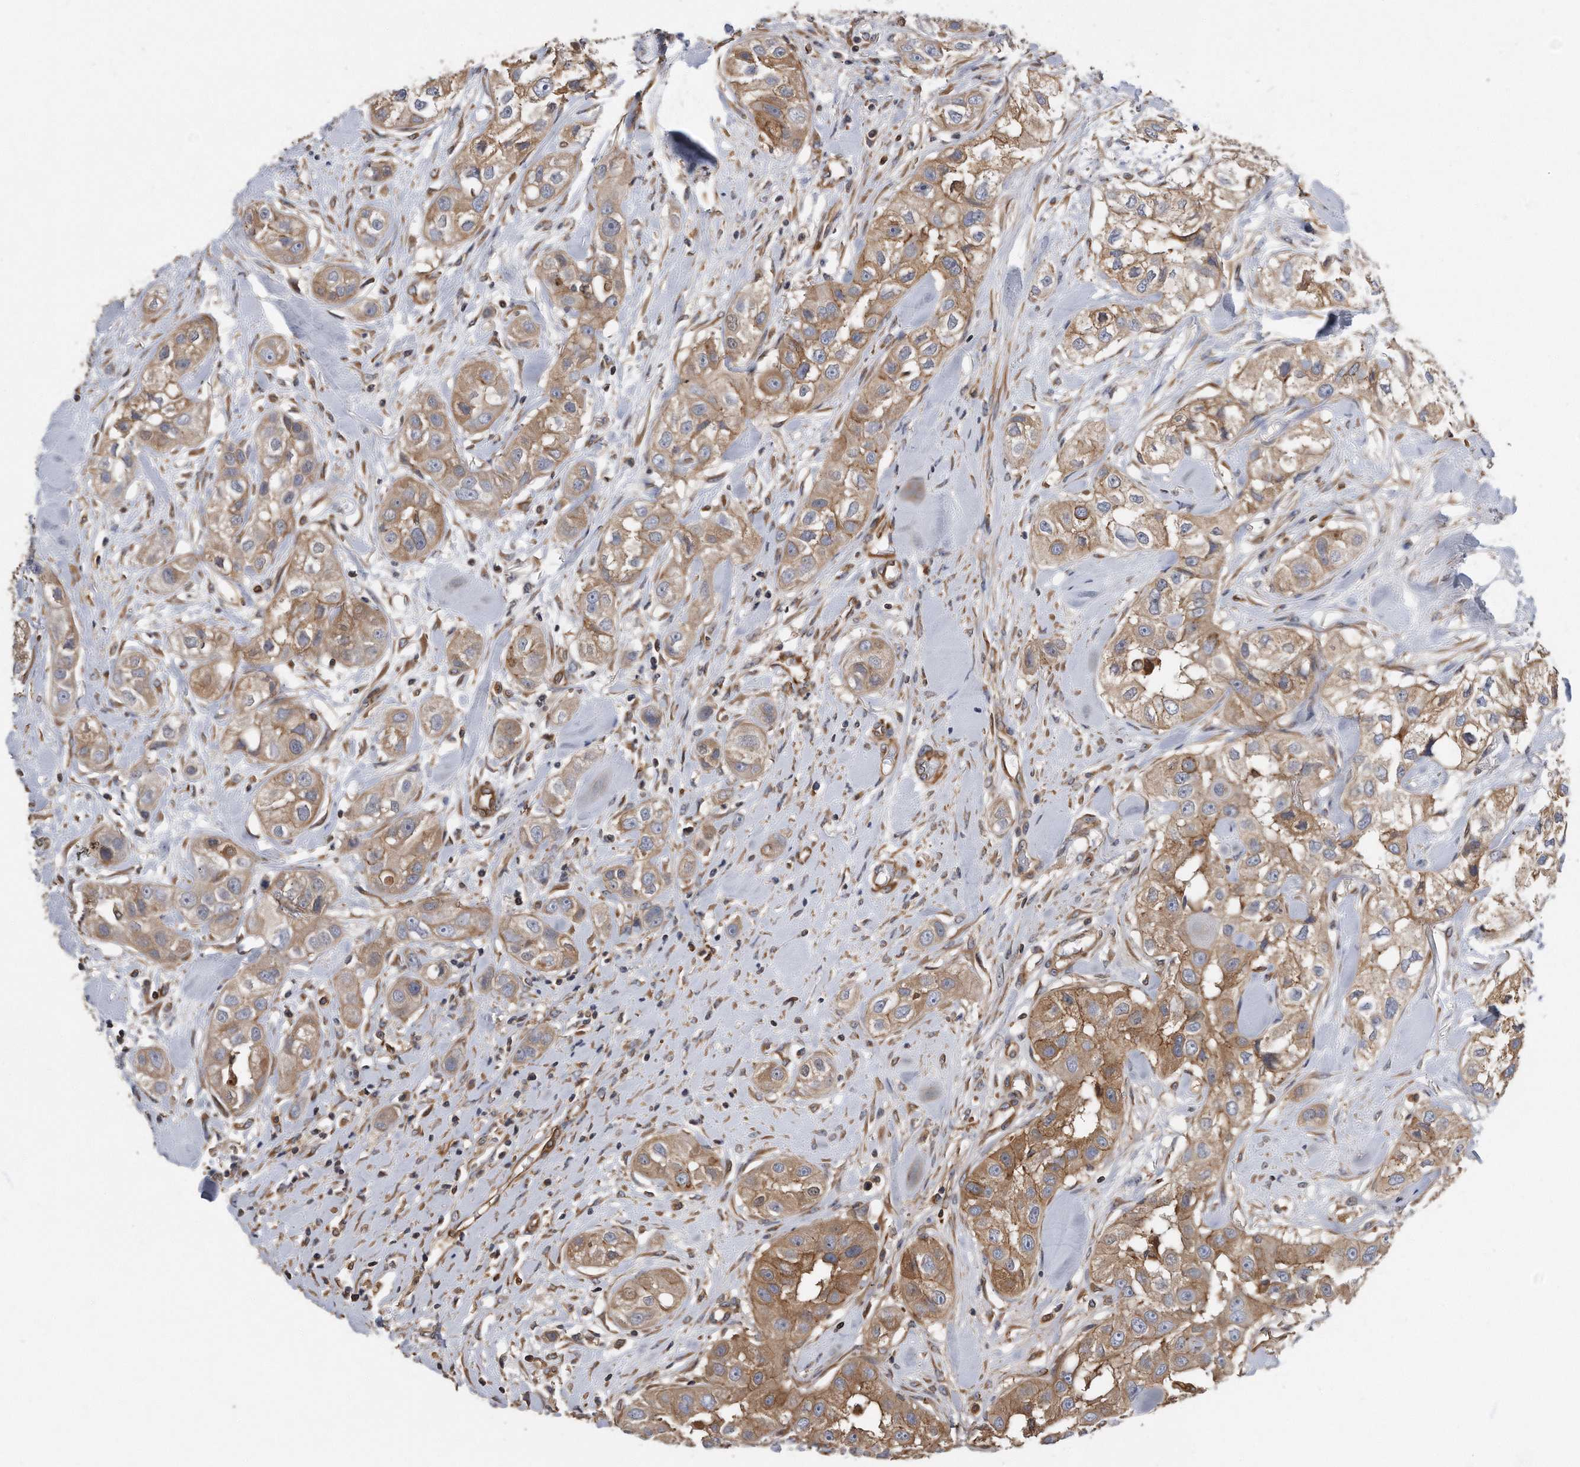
{"staining": {"intensity": "moderate", "quantity": "25%-75%", "location": "cytoplasmic/membranous"}, "tissue": "head and neck cancer", "cell_type": "Tumor cells", "image_type": "cancer", "snomed": [{"axis": "morphology", "description": "Normal tissue, NOS"}, {"axis": "morphology", "description": "Squamous cell carcinoma, NOS"}, {"axis": "topography", "description": "Skeletal muscle"}, {"axis": "topography", "description": "Head-Neck"}], "caption": "IHC of human squamous cell carcinoma (head and neck) shows medium levels of moderate cytoplasmic/membranous expression in approximately 25%-75% of tumor cells.", "gene": "GPC1", "patient": {"sex": "male", "age": 51}}